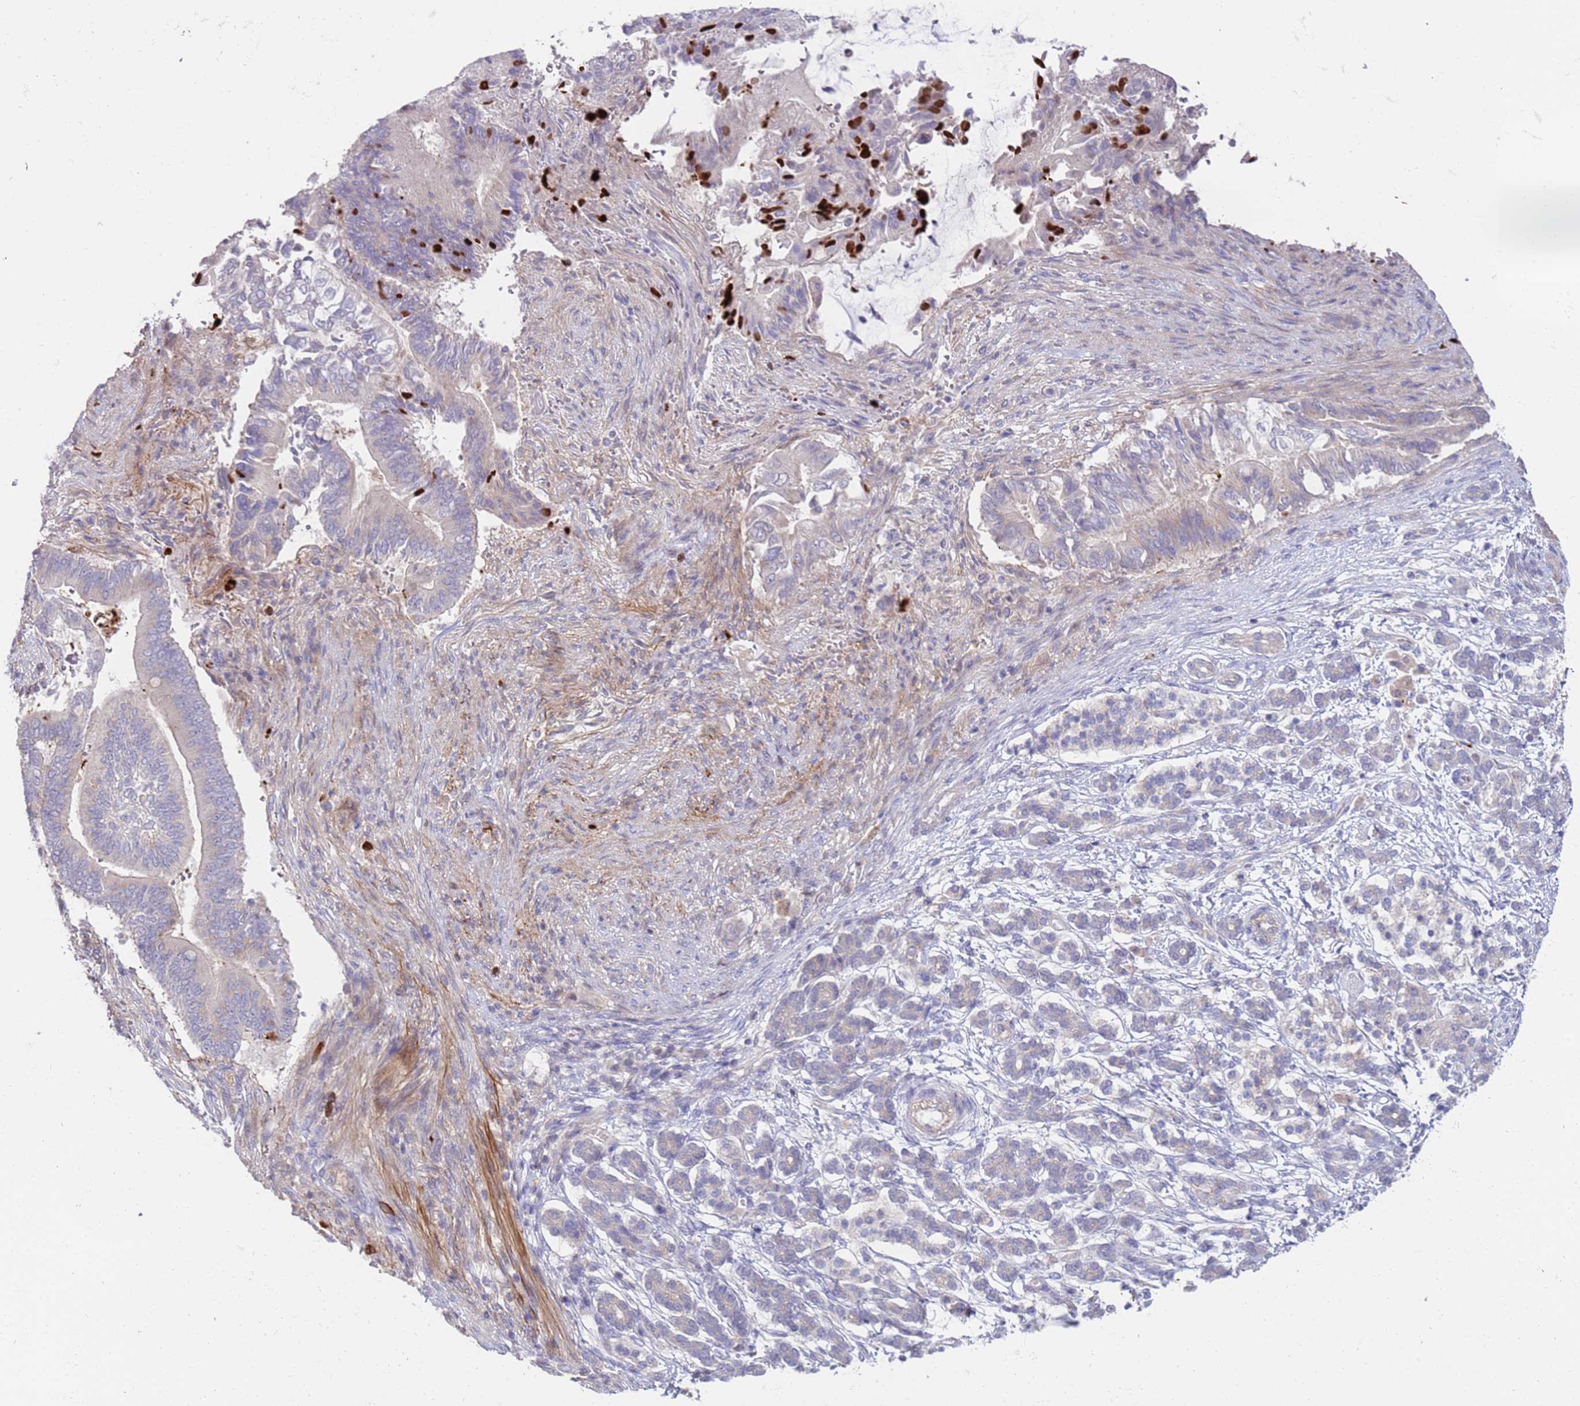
{"staining": {"intensity": "negative", "quantity": "none", "location": "none"}, "tissue": "pancreatic cancer", "cell_type": "Tumor cells", "image_type": "cancer", "snomed": [{"axis": "morphology", "description": "Adenocarcinoma, NOS"}, {"axis": "topography", "description": "Pancreas"}], "caption": "Tumor cells show no significant protein staining in pancreatic cancer.", "gene": "STK25", "patient": {"sex": "male", "age": 68}}